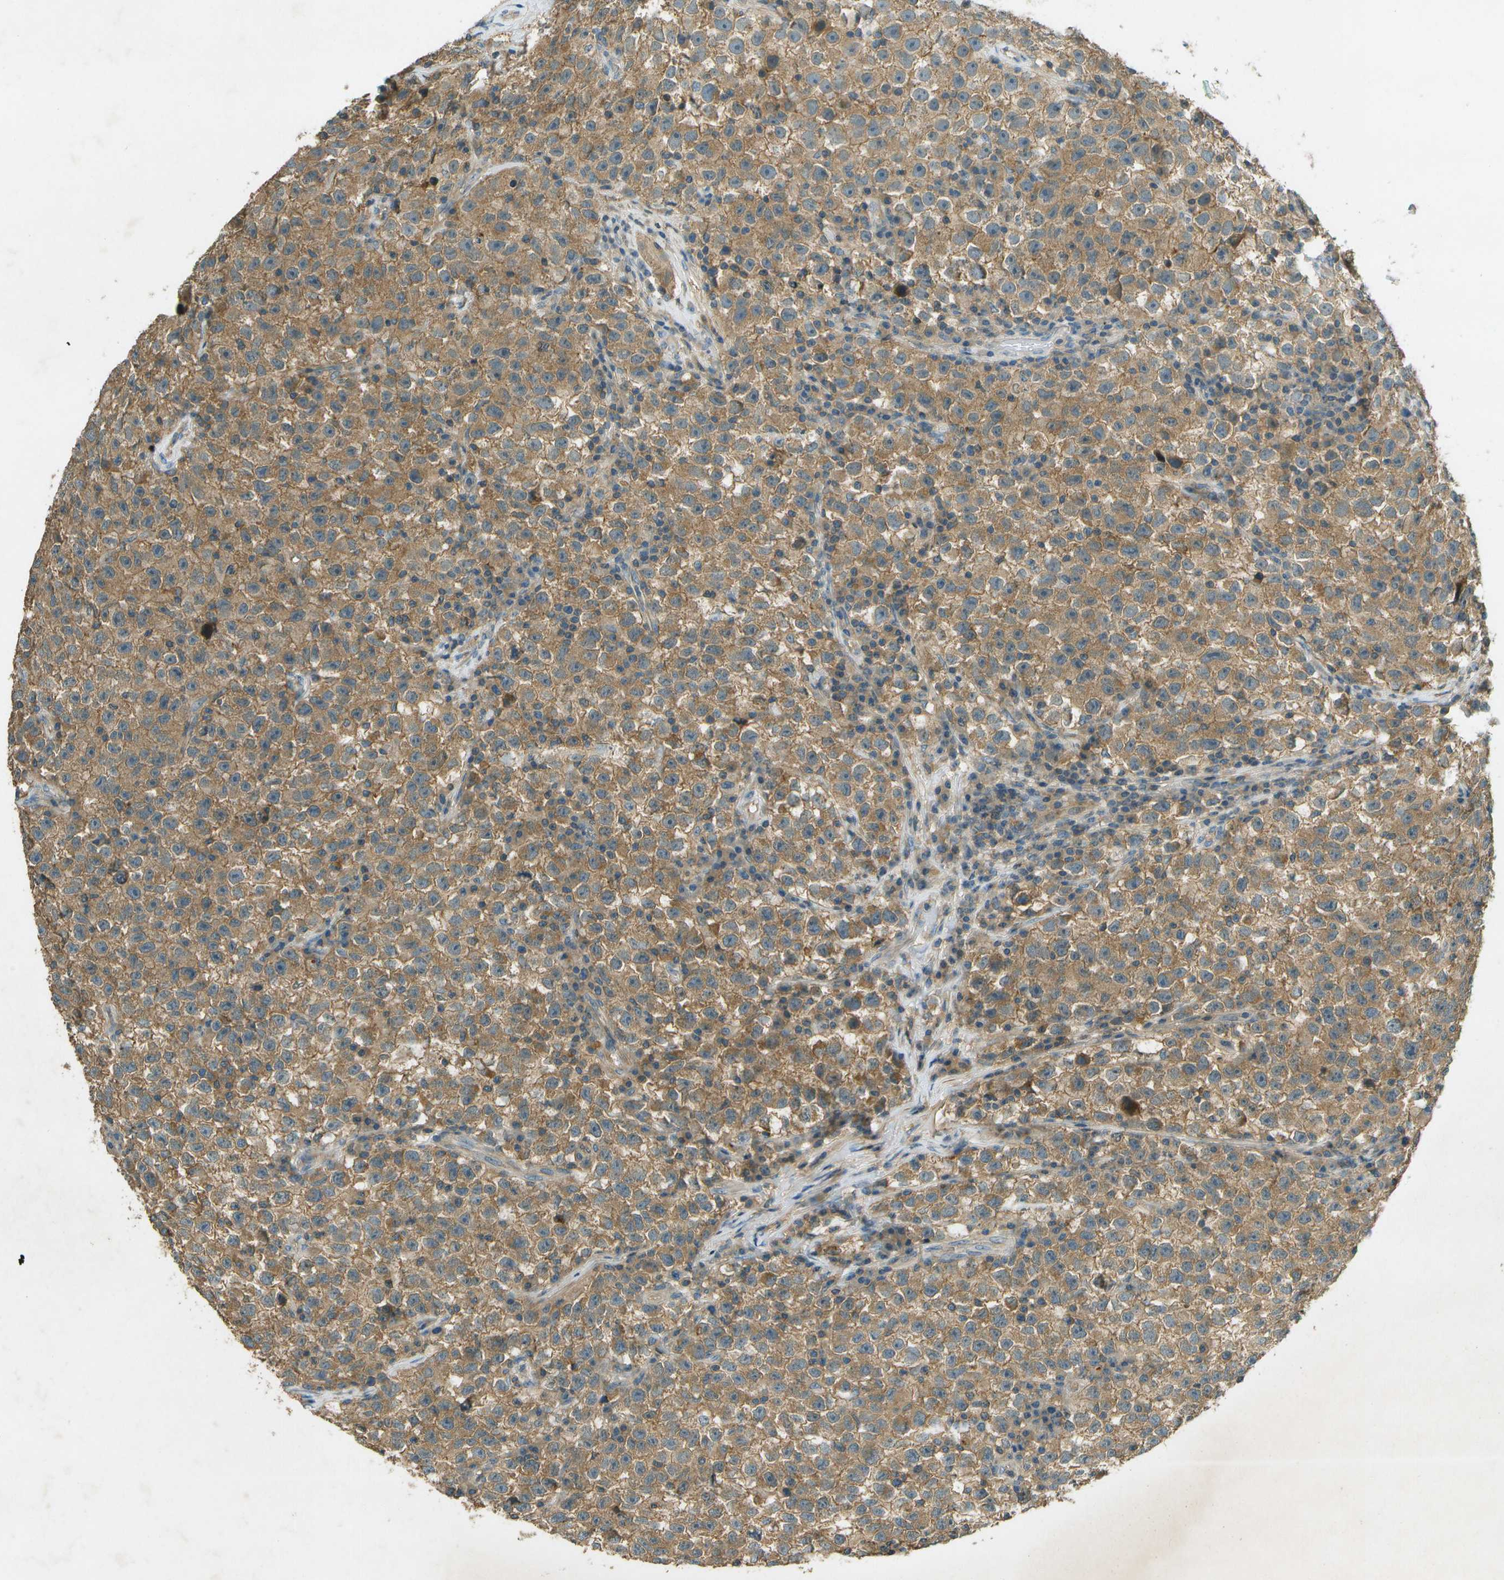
{"staining": {"intensity": "moderate", "quantity": ">75%", "location": "cytoplasmic/membranous"}, "tissue": "testis cancer", "cell_type": "Tumor cells", "image_type": "cancer", "snomed": [{"axis": "morphology", "description": "Seminoma, NOS"}, {"axis": "topography", "description": "Testis"}], "caption": "Testis seminoma was stained to show a protein in brown. There is medium levels of moderate cytoplasmic/membranous expression in about >75% of tumor cells. (DAB (3,3'-diaminobenzidine) = brown stain, brightfield microscopy at high magnification).", "gene": "NUDT4", "patient": {"sex": "male", "age": 22}}